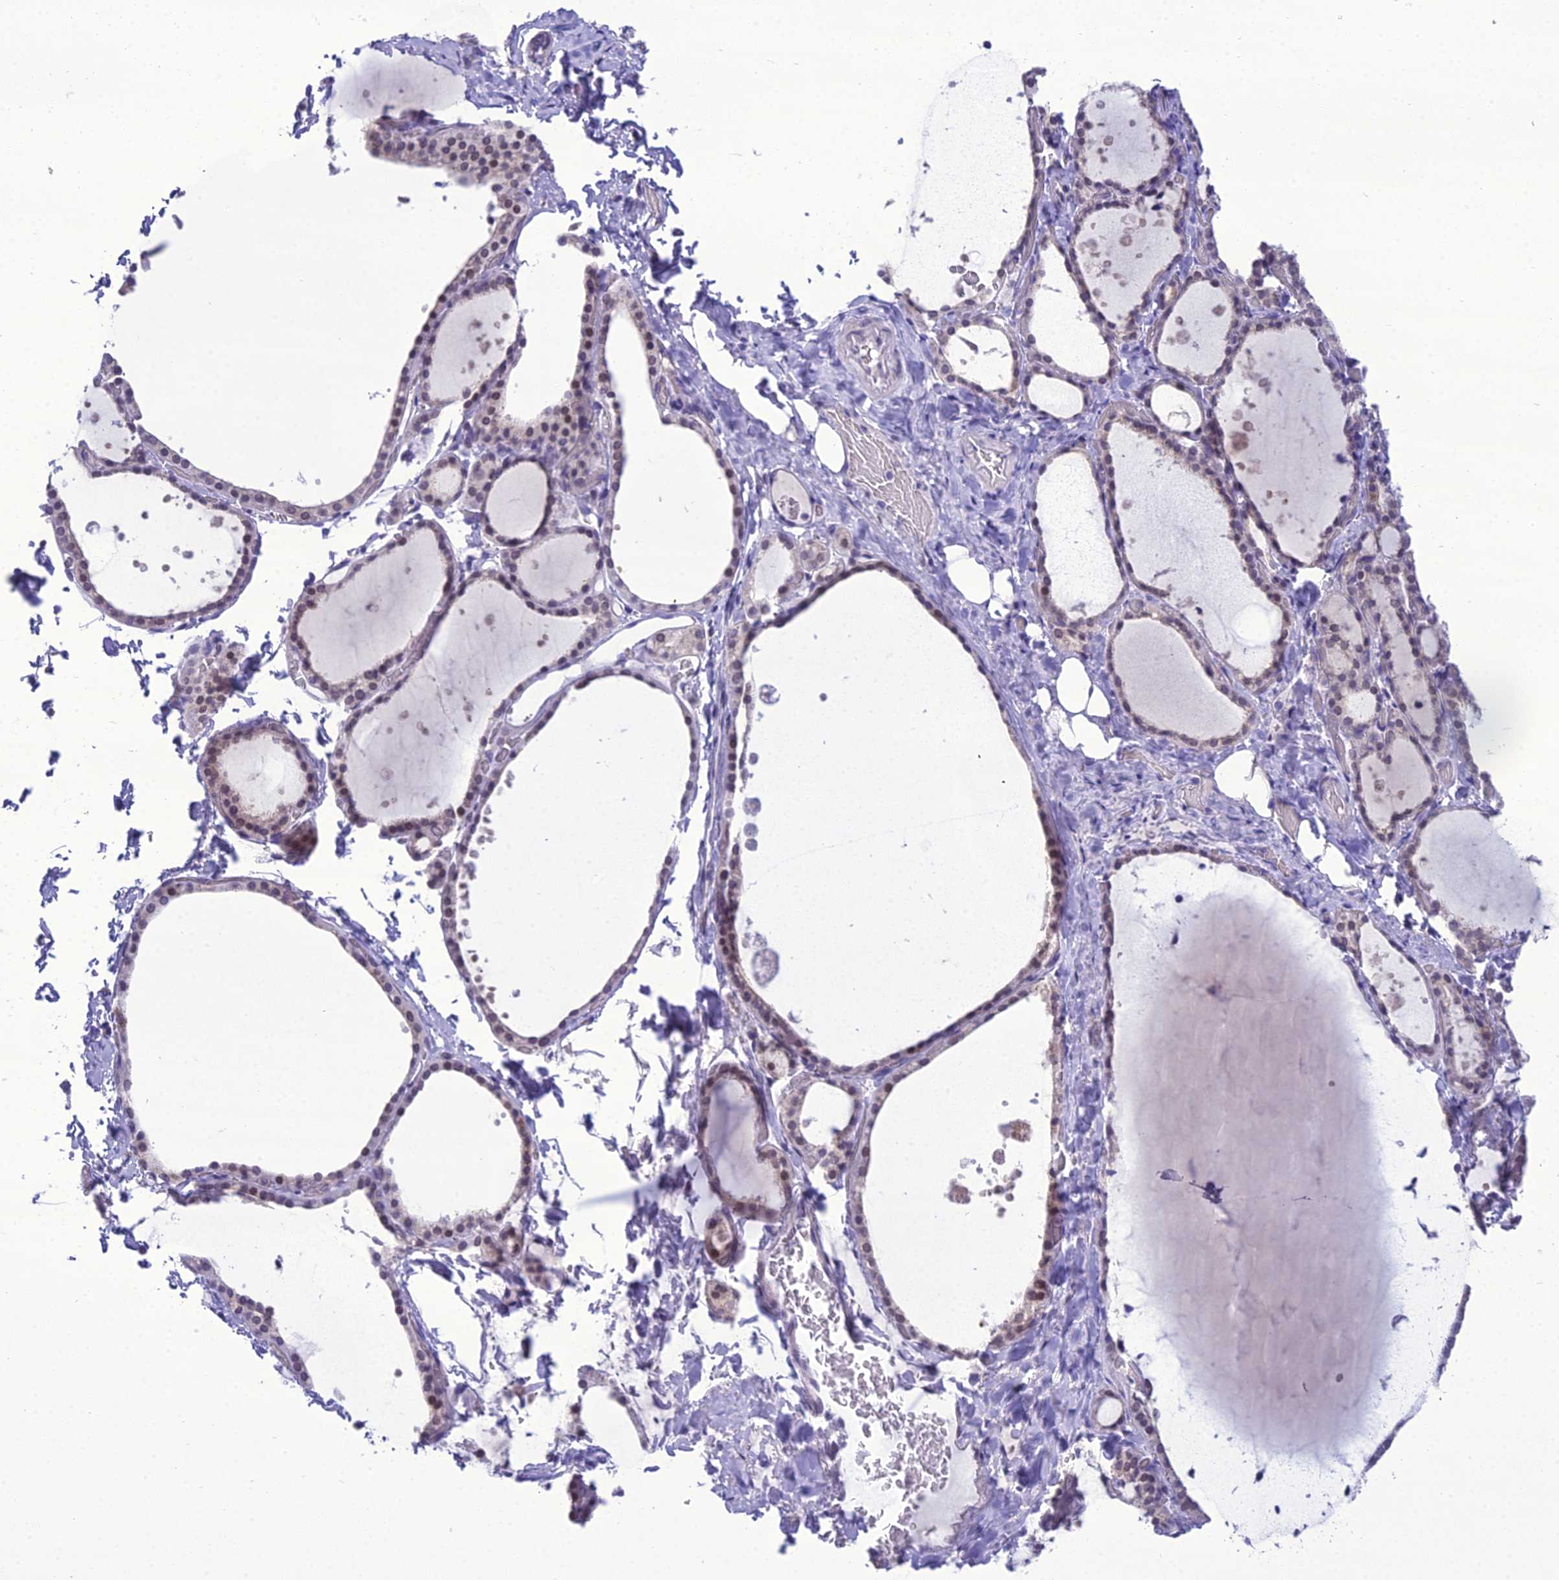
{"staining": {"intensity": "weak", "quantity": "<25%", "location": "cytoplasmic/membranous"}, "tissue": "thyroid gland", "cell_type": "Glandular cells", "image_type": "normal", "snomed": [{"axis": "morphology", "description": "Normal tissue, NOS"}, {"axis": "topography", "description": "Thyroid gland"}], "caption": "DAB (3,3'-diaminobenzidine) immunohistochemical staining of normal thyroid gland demonstrates no significant staining in glandular cells.", "gene": "B9D2", "patient": {"sex": "female", "age": 44}}